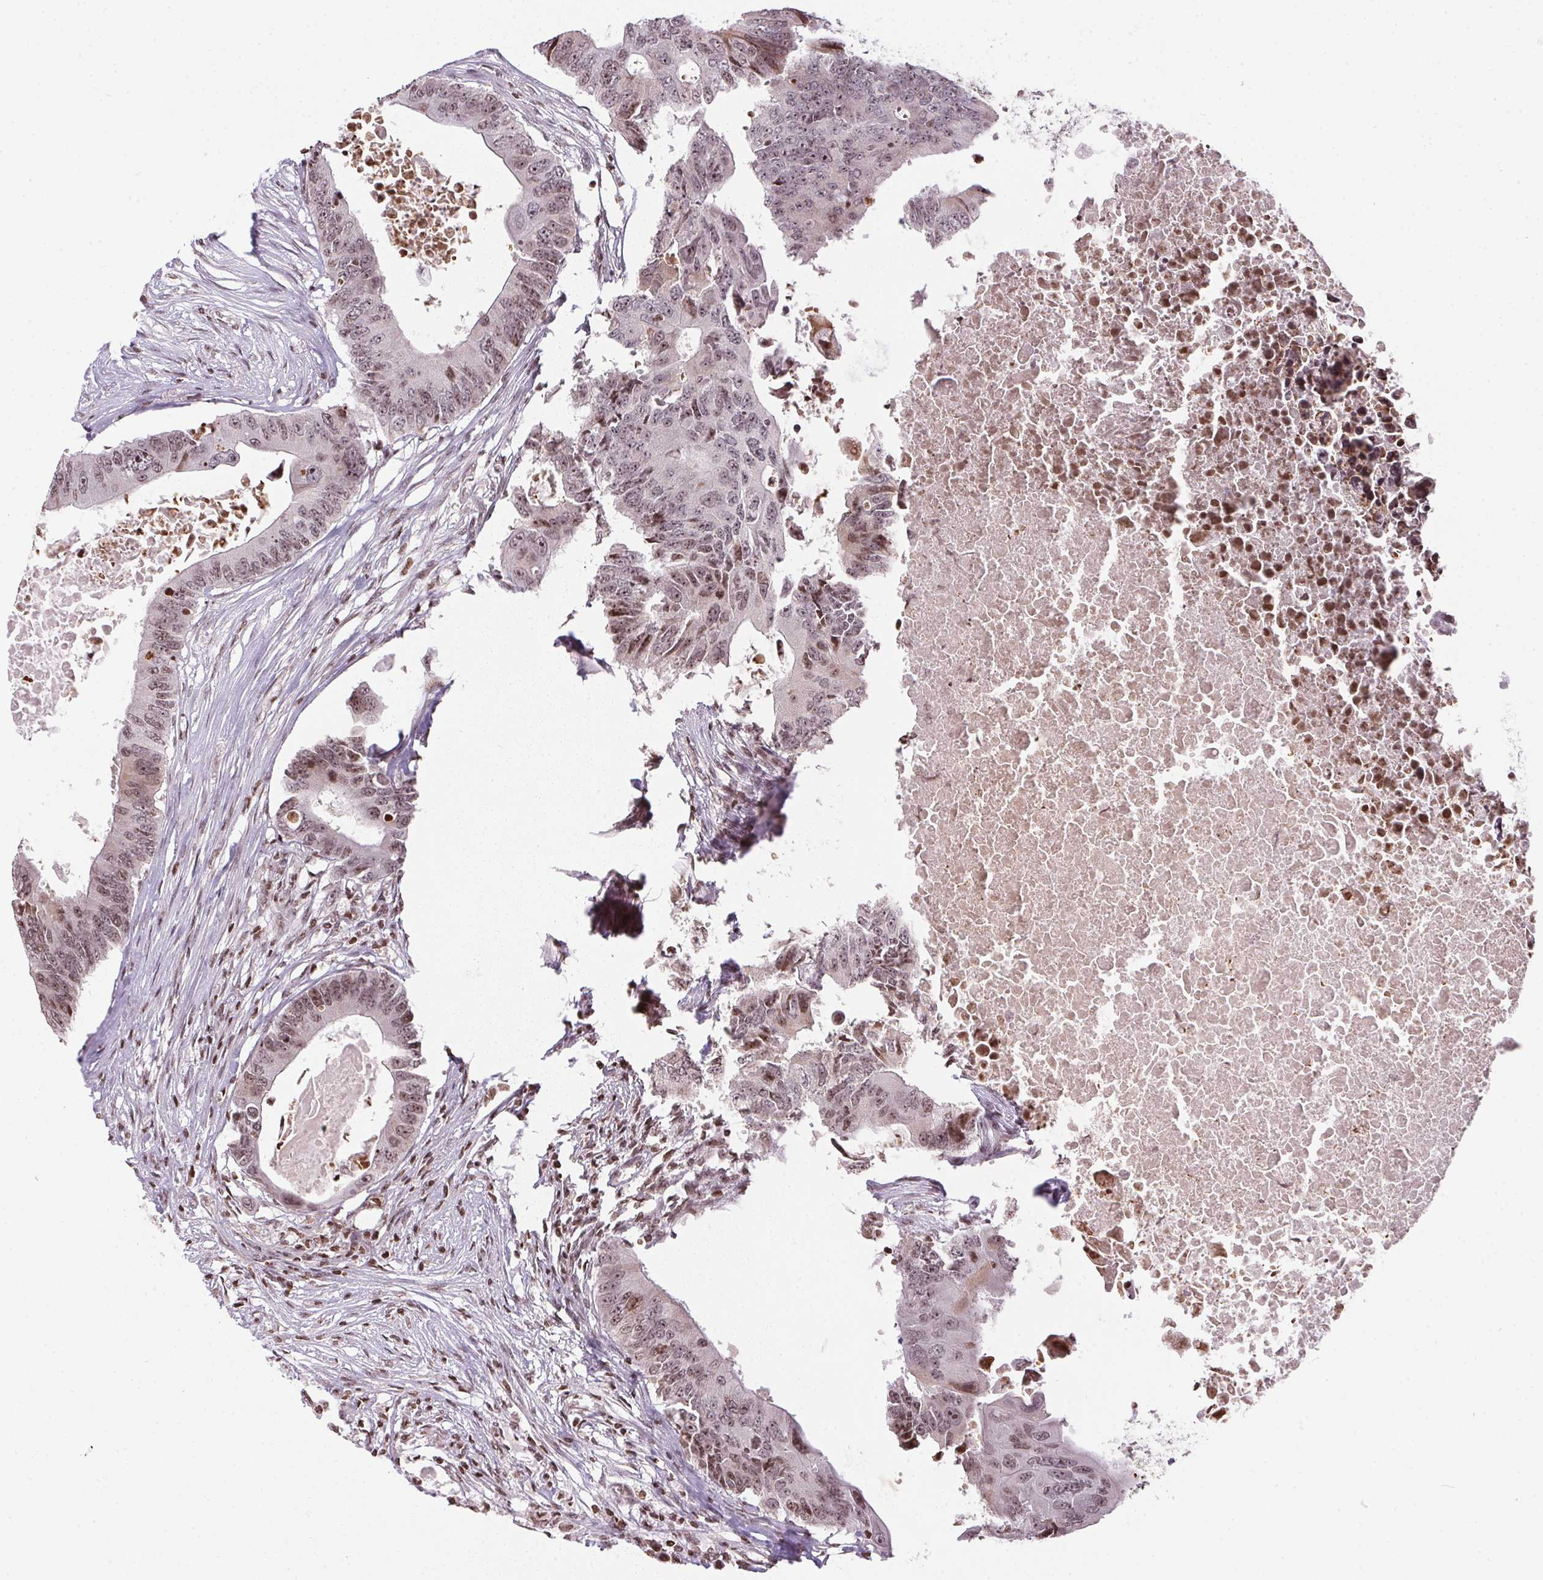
{"staining": {"intensity": "weak", "quantity": ">75%", "location": "nuclear"}, "tissue": "colorectal cancer", "cell_type": "Tumor cells", "image_type": "cancer", "snomed": [{"axis": "morphology", "description": "Adenocarcinoma, NOS"}, {"axis": "topography", "description": "Colon"}], "caption": "Colorectal adenocarcinoma stained for a protein shows weak nuclear positivity in tumor cells.", "gene": "RNF181", "patient": {"sex": "male", "age": 71}}